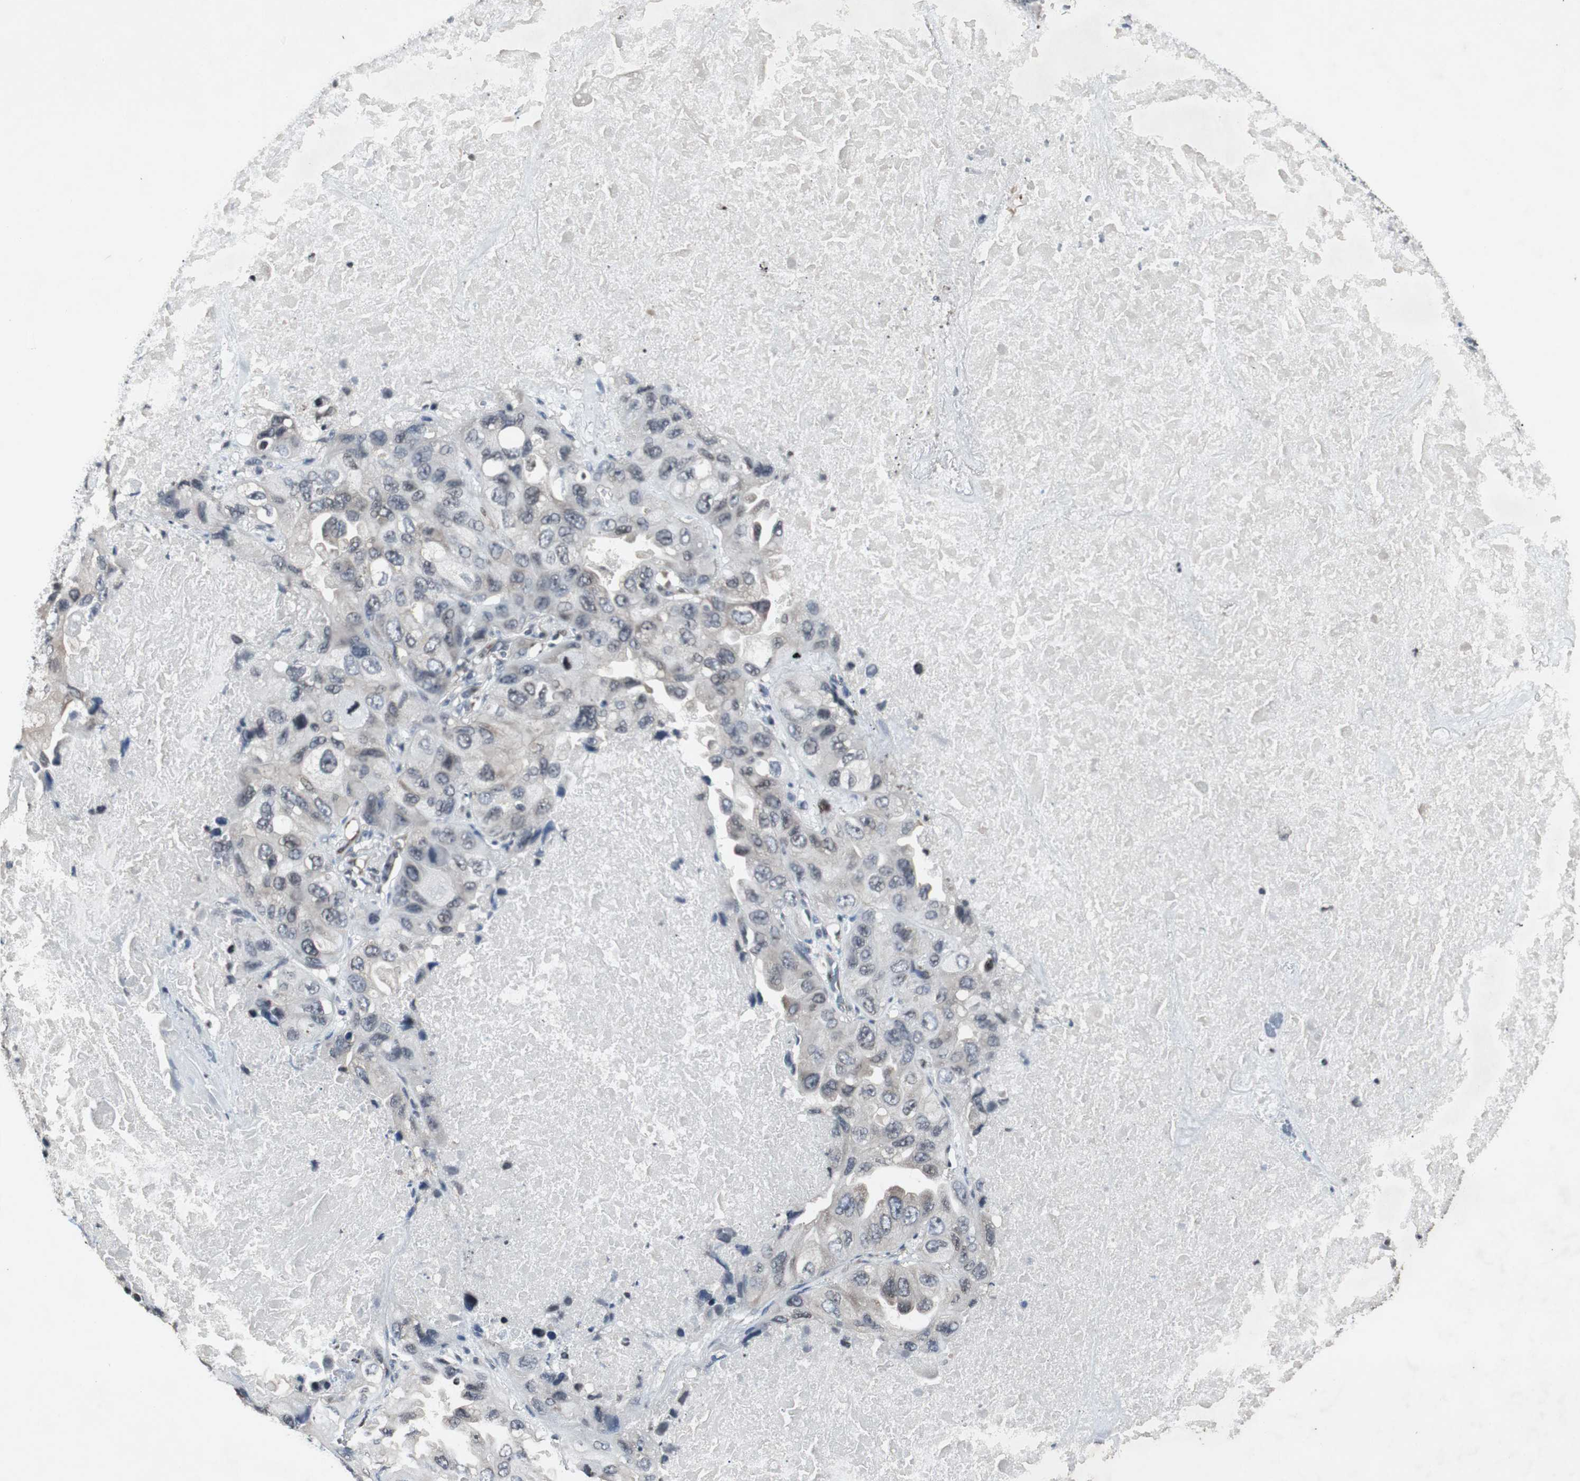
{"staining": {"intensity": "negative", "quantity": "none", "location": "none"}, "tissue": "lung cancer", "cell_type": "Tumor cells", "image_type": "cancer", "snomed": [{"axis": "morphology", "description": "Squamous cell carcinoma, NOS"}, {"axis": "topography", "description": "Lung"}], "caption": "Micrograph shows no protein staining in tumor cells of squamous cell carcinoma (lung) tissue.", "gene": "SMAD1", "patient": {"sex": "female", "age": 73}}